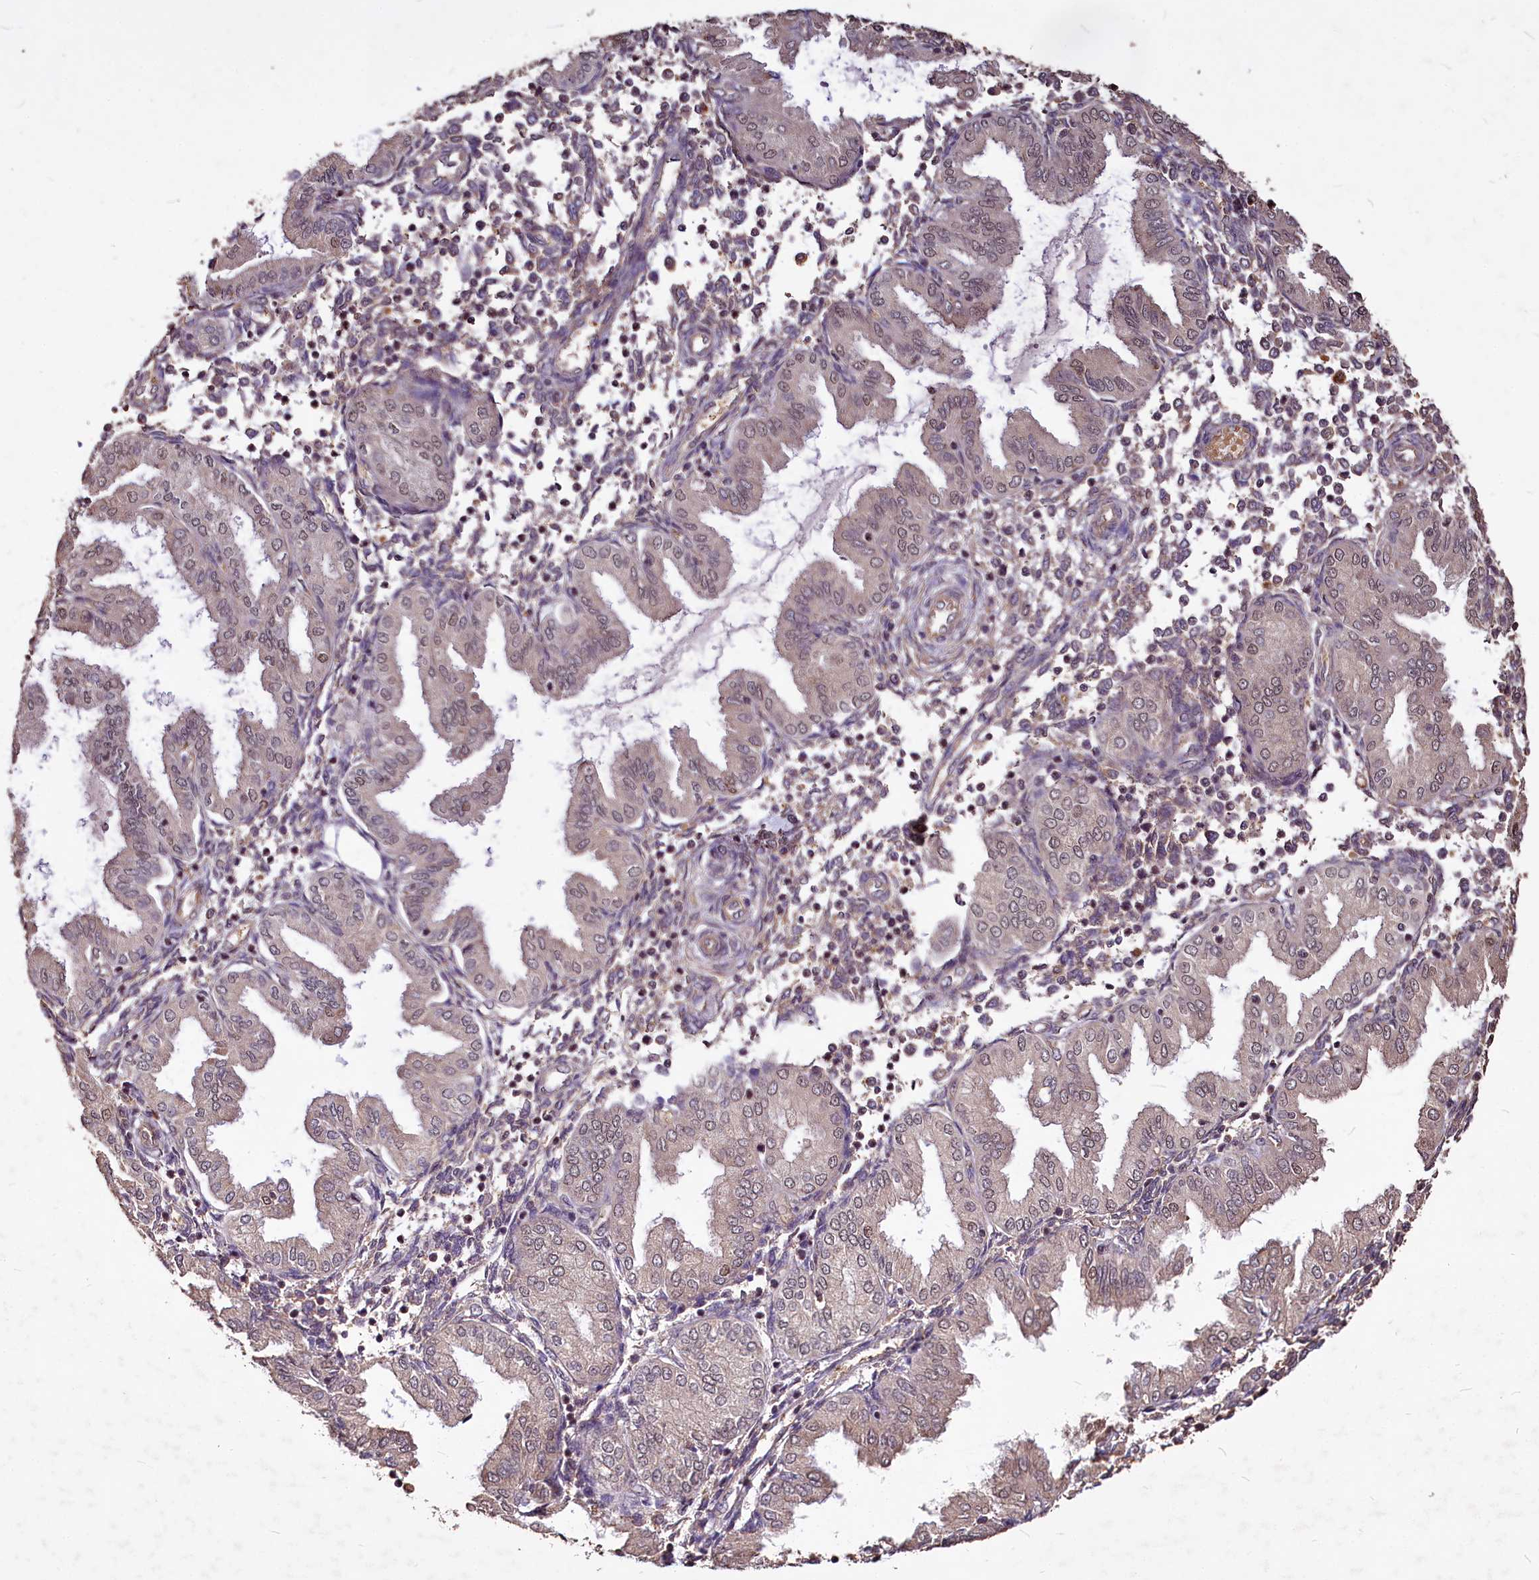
{"staining": {"intensity": "moderate", "quantity": "25%-75%", "location": "cytoplasmic/membranous"}, "tissue": "endometrium", "cell_type": "Cells in endometrial stroma", "image_type": "normal", "snomed": [{"axis": "morphology", "description": "Normal tissue, NOS"}, {"axis": "topography", "description": "Endometrium"}], "caption": "Immunohistochemistry photomicrograph of benign endometrium: human endometrium stained using immunohistochemistry displays medium levels of moderate protein expression localized specifically in the cytoplasmic/membranous of cells in endometrial stroma, appearing as a cytoplasmic/membranous brown color.", "gene": "VPS51", "patient": {"sex": "female", "age": 53}}